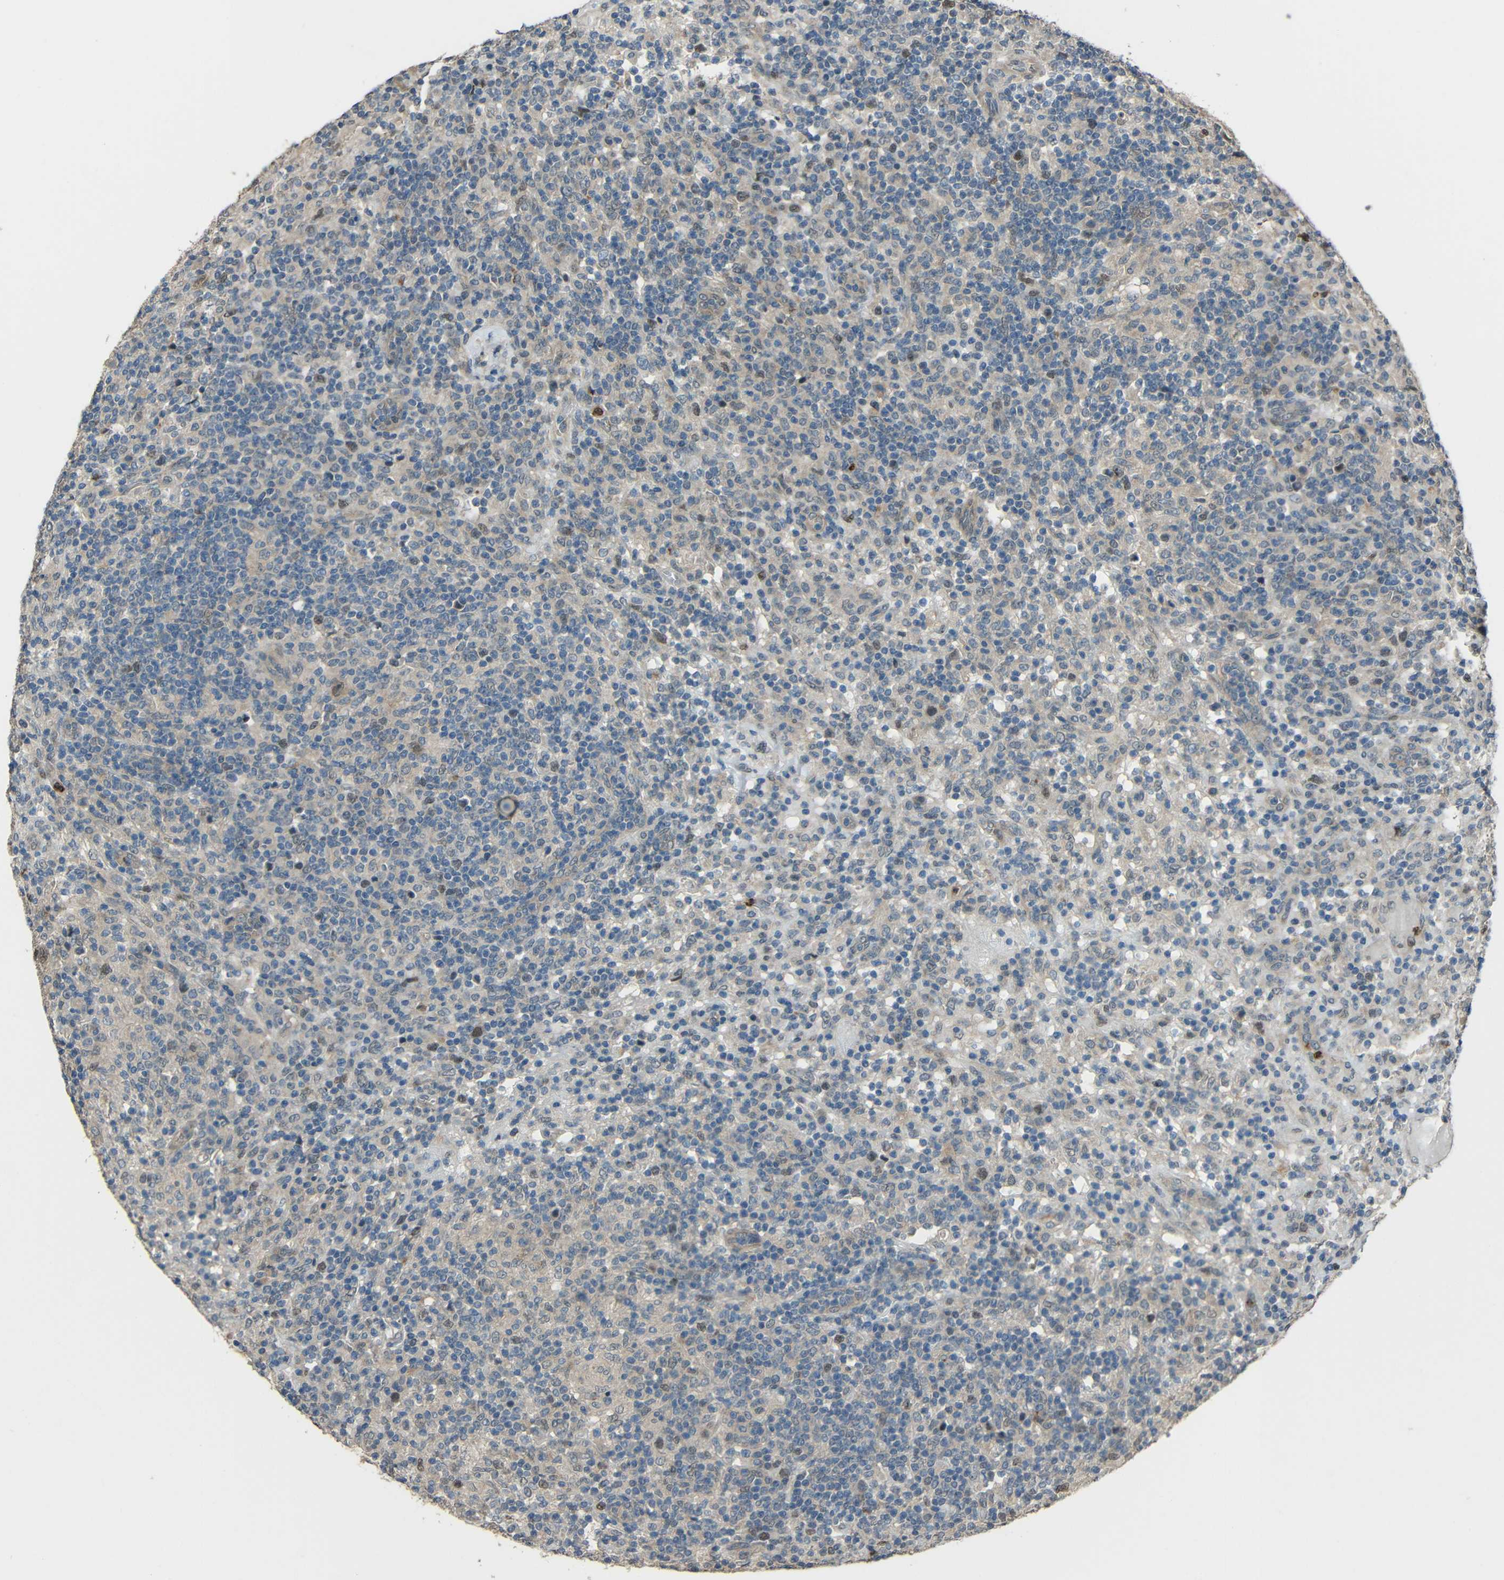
{"staining": {"intensity": "moderate", "quantity": ">75%", "location": "nuclear"}, "tissue": "lymphoma", "cell_type": "Tumor cells", "image_type": "cancer", "snomed": [{"axis": "morphology", "description": "Hodgkin's disease, NOS"}, {"axis": "topography", "description": "Lymph node"}], "caption": "About >75% of tumor cells in human Hodgkin's disease demonstrate moderate nuclear protein expression as visualized by brown immunohistochemical staining.", "gene": "STBD1", "patient": {"sex": "male", "age": 70}}